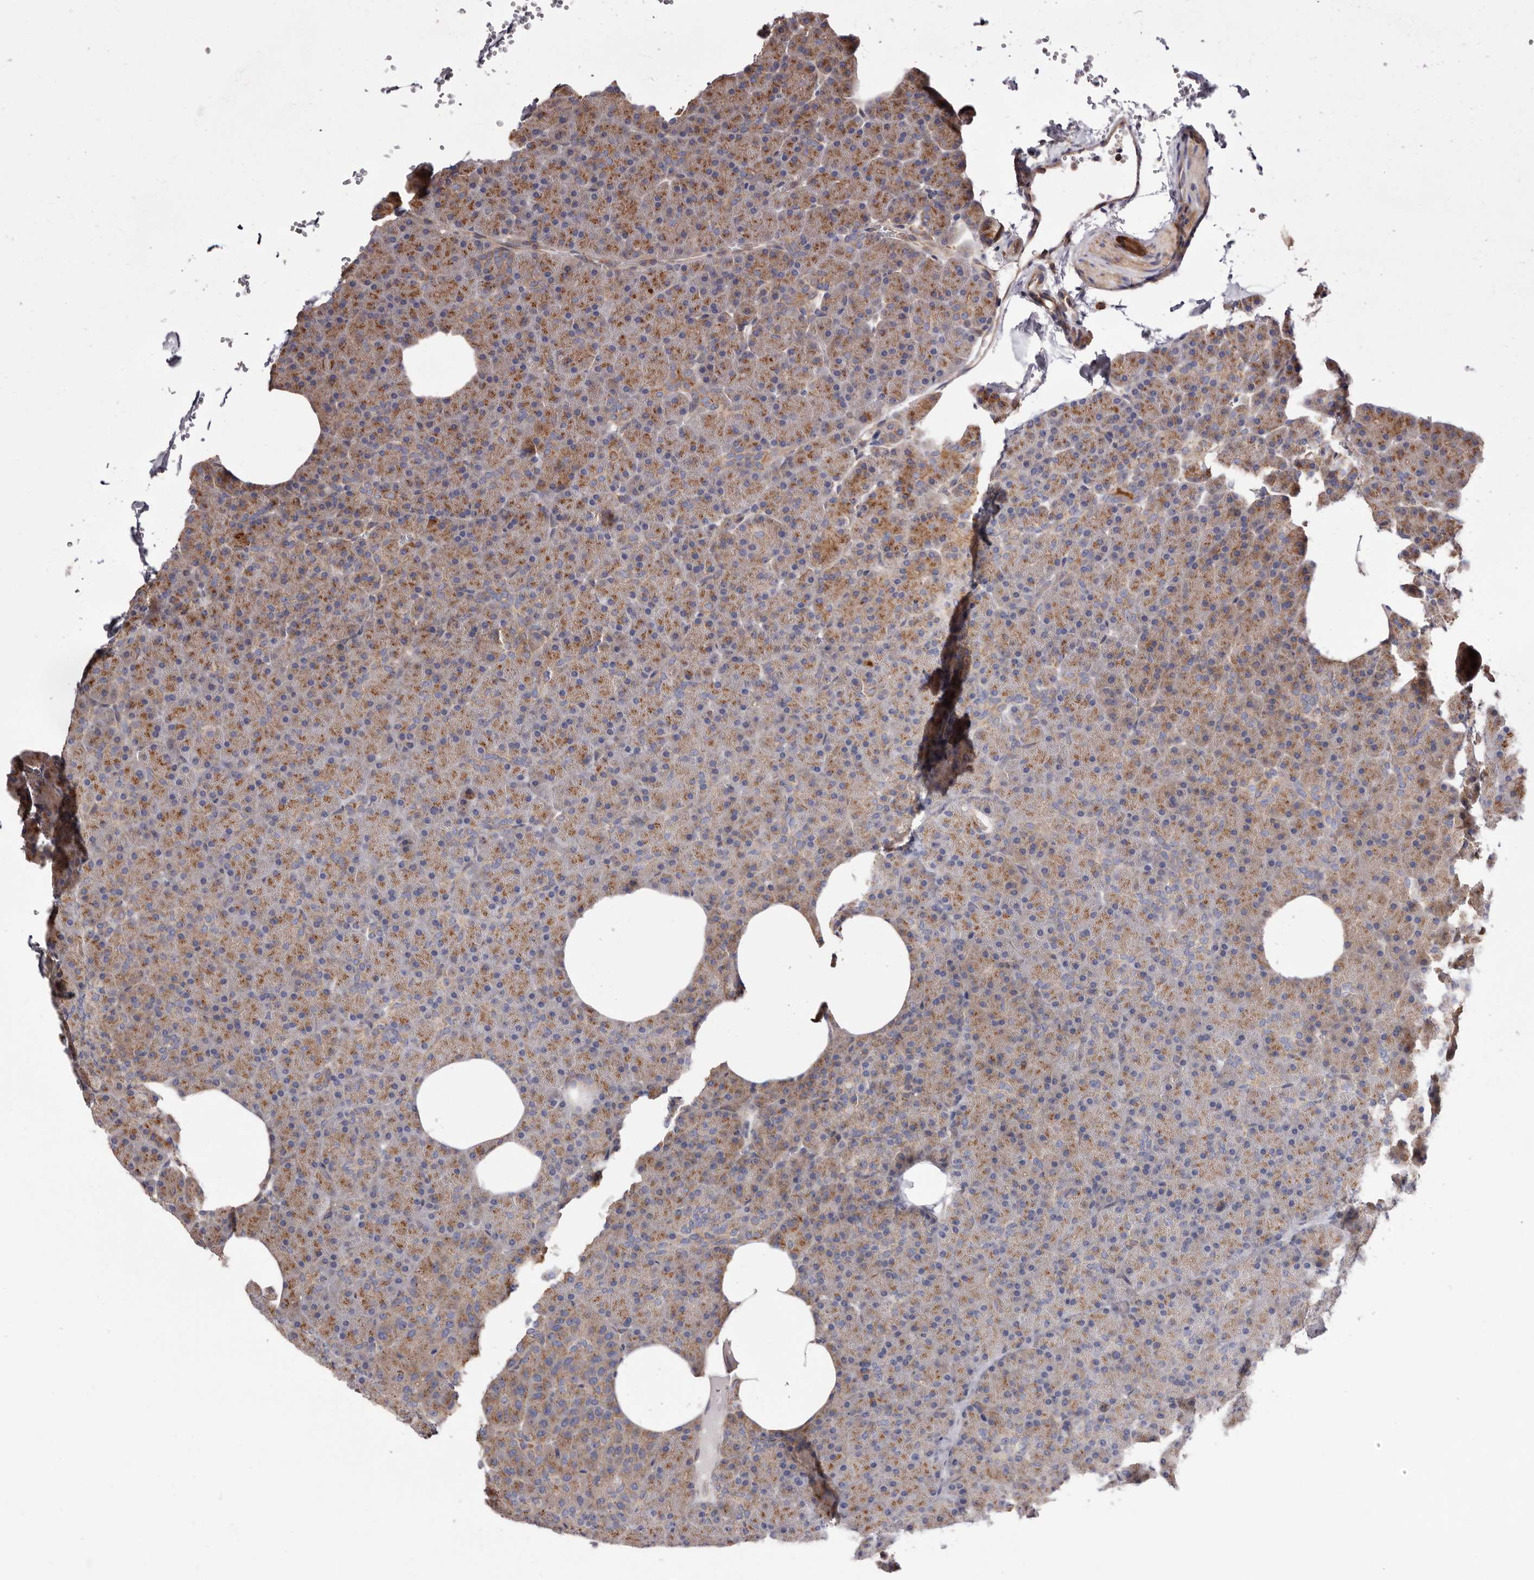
{"staining": {"intensity": "moderate", "quantity": ">75%", "location": "cytoplasmic/membranous"}, "tissue": "pancreas", "cell_type": "Exocrine glandular cells", "image_type": "normal", "snomed": [{"axis": "morphology", "description": "Normal tissue, NOS"}, {"axis": "morphology", "description": "Carcinoid, malignant, NOS"}, {"axis": "topography", "description": "Pancreas"}], "caption": "Brown immunohistochemical staining in normal pancreas shows moderate cytoplasmic/membranous positivity in about >75% of exocrine glandular cells.", "gene": "COQ8B", "patient": {"sex": "female", "age": 35}}